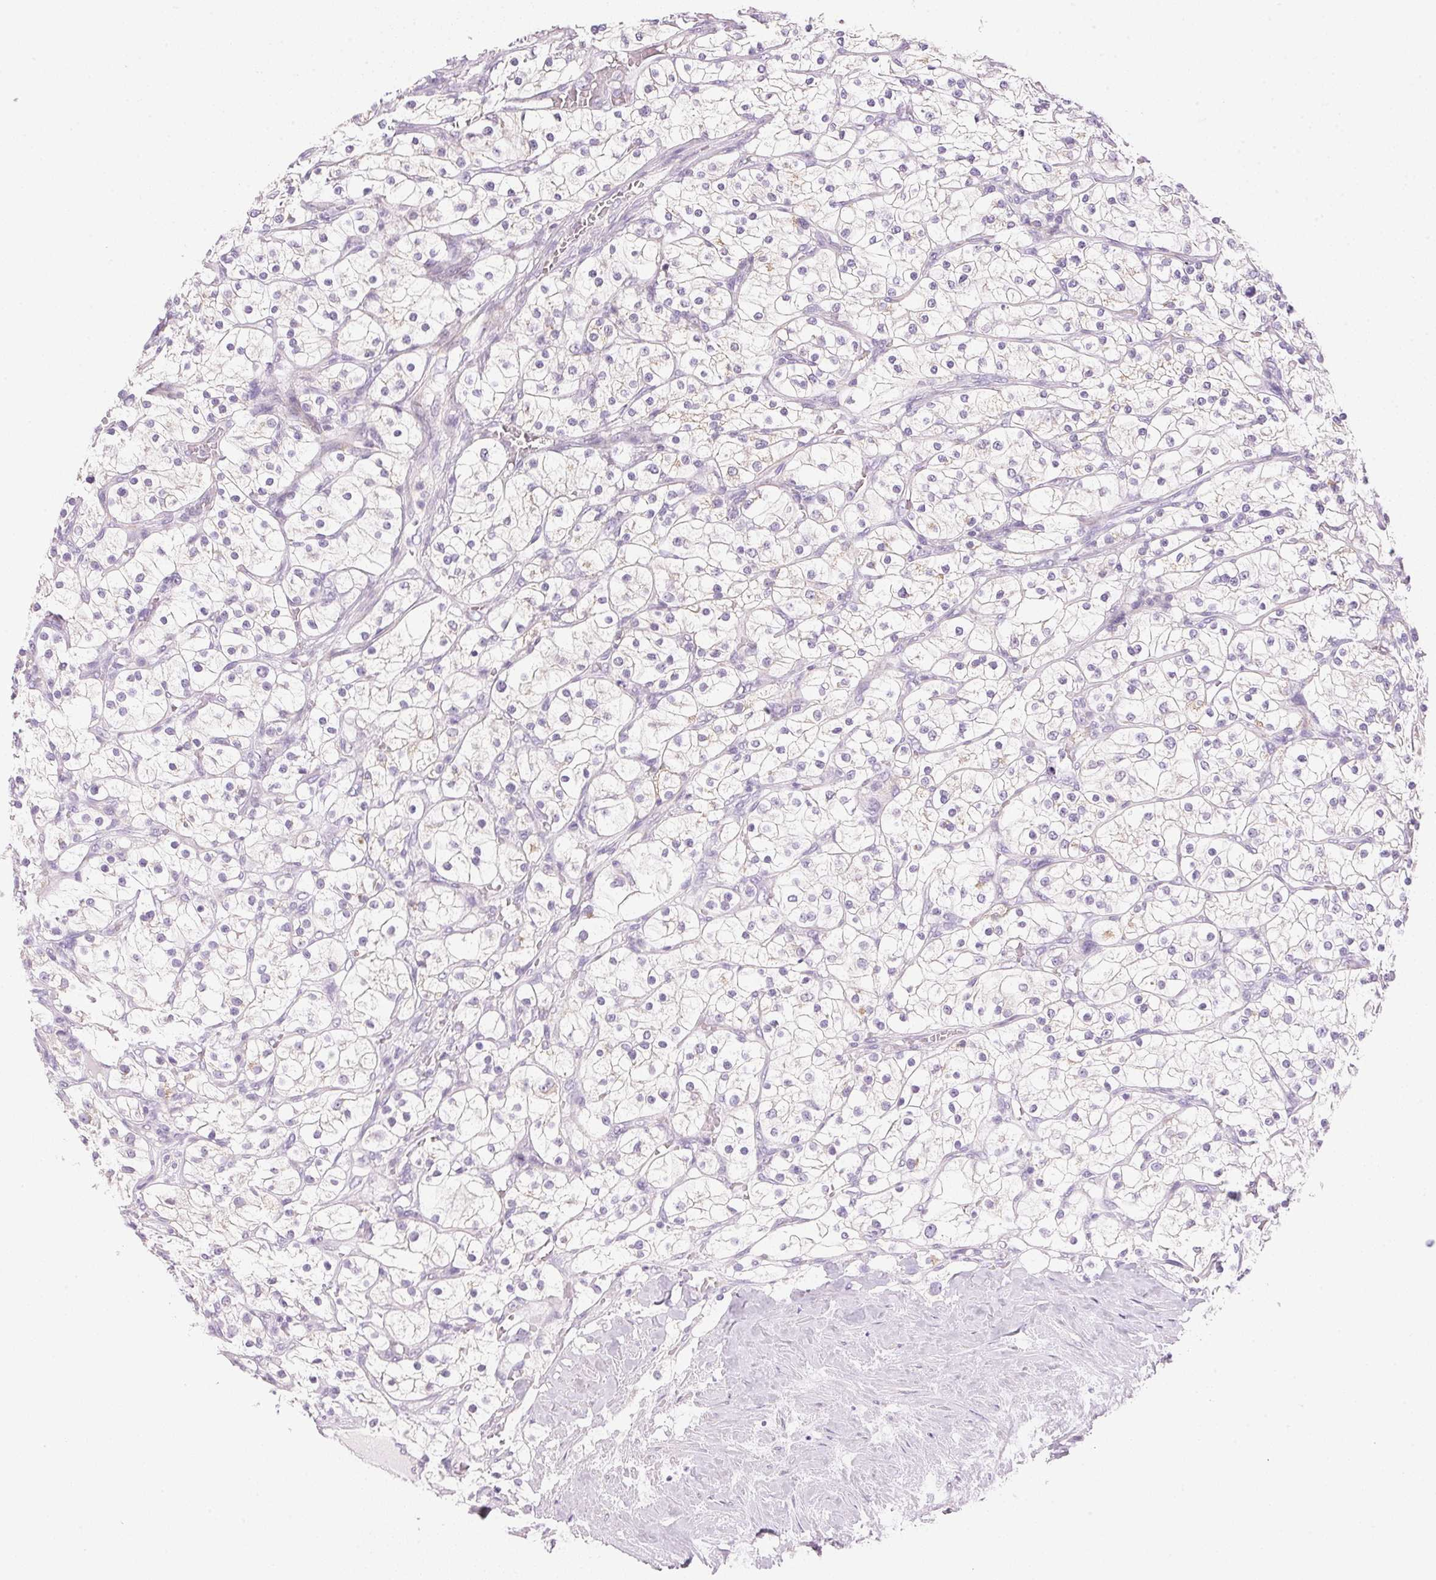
{"staining": {"intensity": "negative", "quantity": "none", "location": "none"}, "tissue": "renal cancer", "cell_type": "Tumor cells", "image_type": "cancer", "snomed": [{"axis": "morphology", "description": "Adenocarcinoma, NOS"}, {"axis": "topography", "description": "Kidney"}], "caption": "Immunohistochemistry histopathology image of adenocarcinoma (renal) stained for a protein (brown), which exhibits no expression in tumor cells.", "gene": "CYP11B1", "patient": {"sex": "male", "age": 80}}